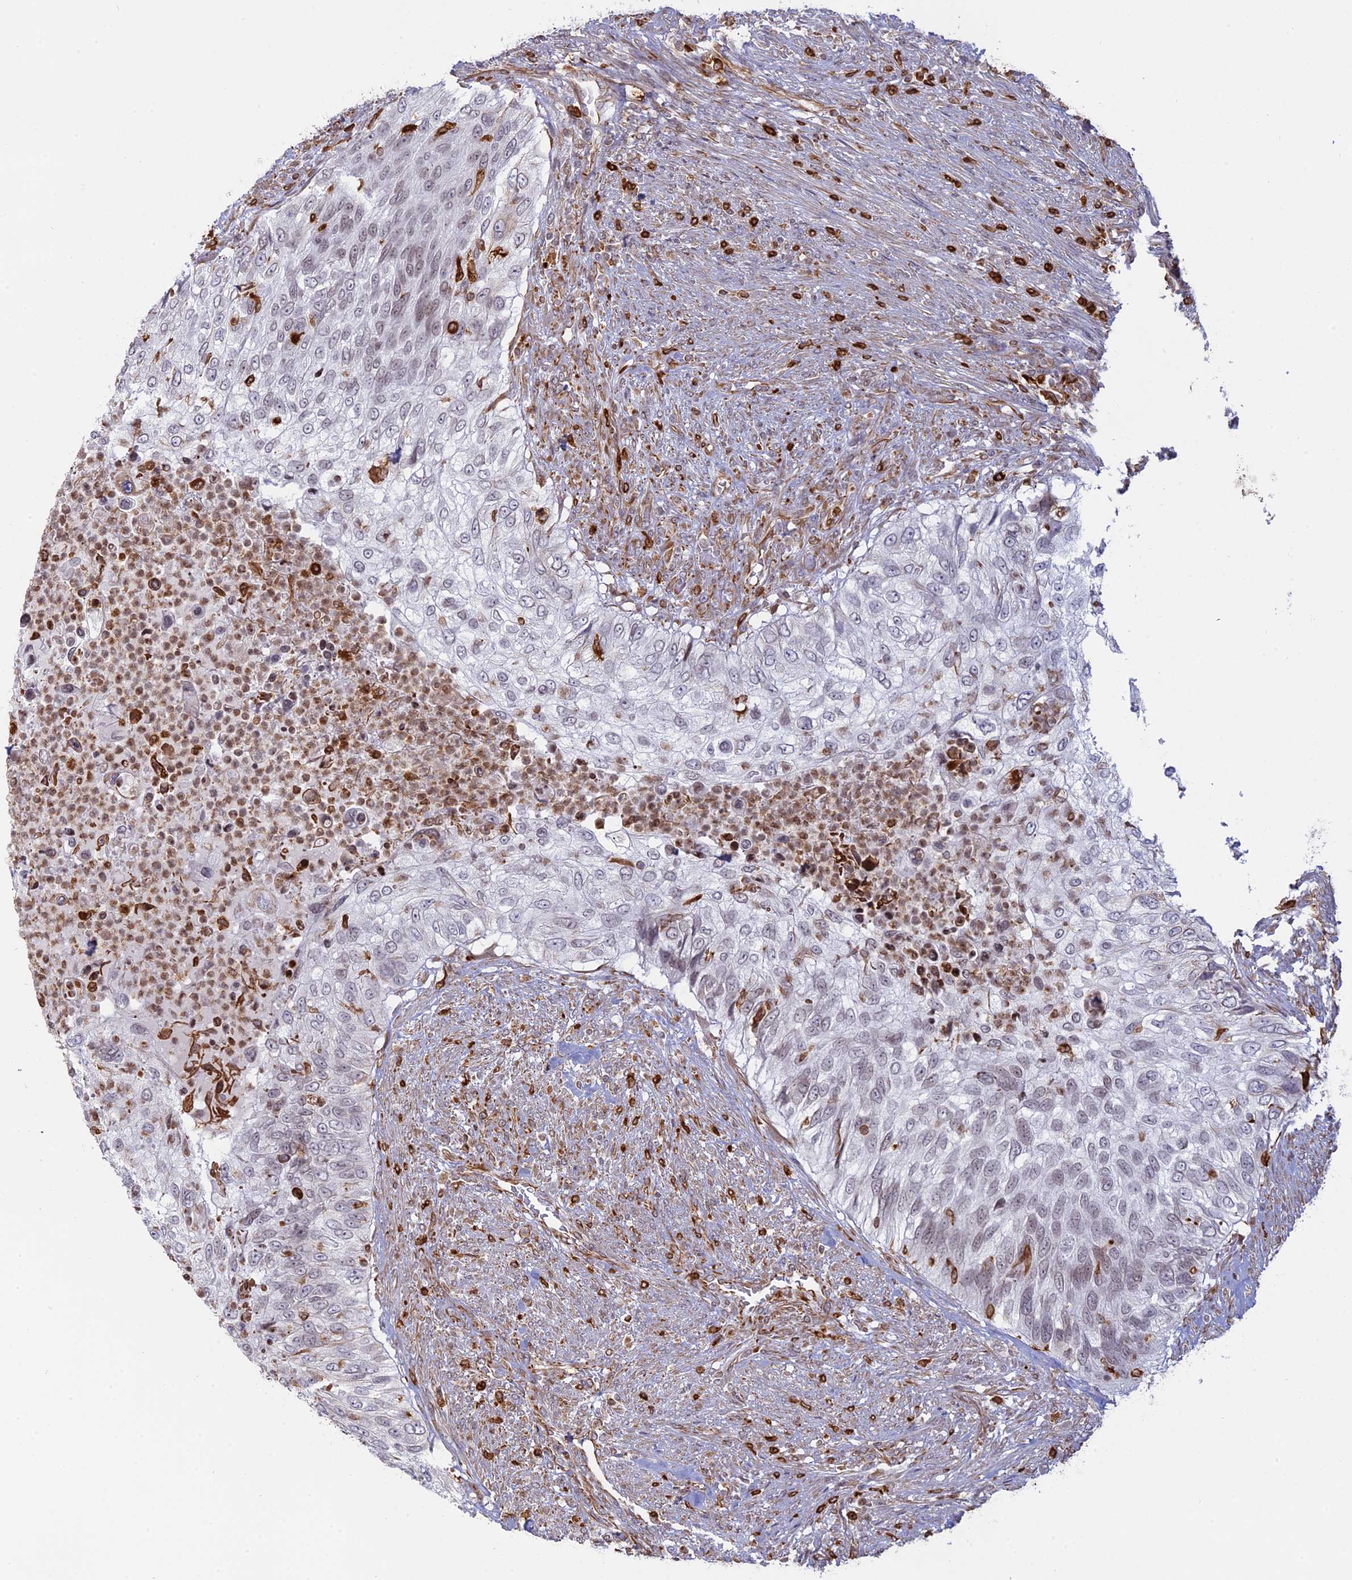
{"staining": {"intensity": "negative", "quantity": "none", "location": "none"}, "tissue": "urothelial cancer", "cell_type": "Tumor cells", "image_type": "cancer", "snomed": [{"axis": "morphology", "description": "Urothelial carcinoma, High grade"}, {"axis": "topography", "description": "Urinary bladder"}], "caption": "The IHC image has no significant expression in tumor cells of urothelial cancer tissue.", "gene": "APOBR", "patient": {"sex": "female", "age": 60}}